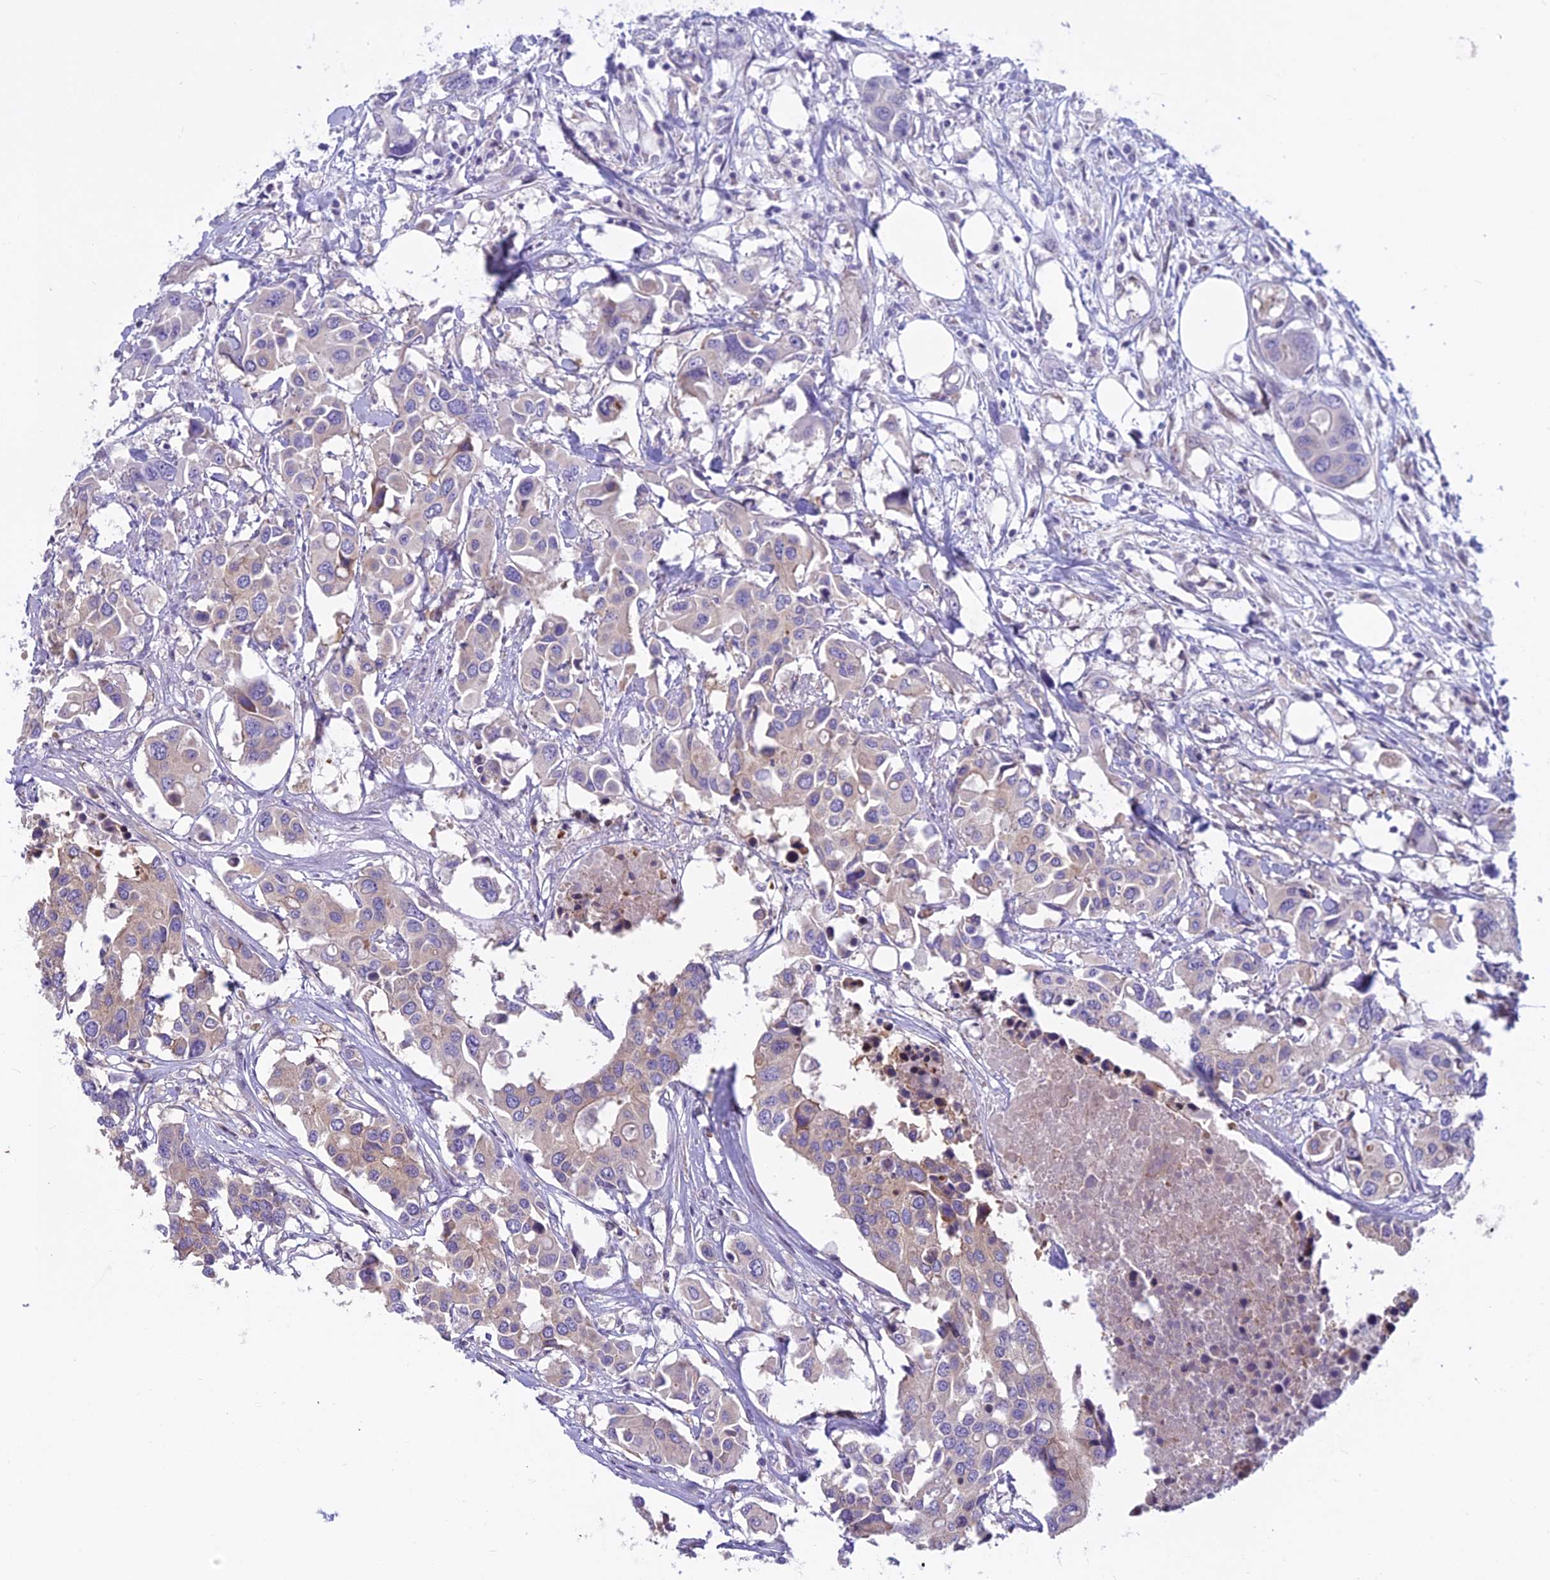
{"staining": {"intensity": "weak", "quantity": "25%-75%", "location": "cytoplasmic/membranous"}, "tissue": "colorectal cancer", "cell_type": "Tumor cells", "image_type": "cancer", "snomed": [{"axis": "morphology", "description": "Adenocarcinoma, NOS"}, {"axis": "topography", "description": "Colon"}], "caption": "This photomicrograph shows colorectal cancer (adenocarcinoma) stained with immunohistochemistry to label a protein in brown. The cytoplasmic/membranous of tumor cells show weak positivity for the protein. Nuclei are counter-stained blue.", "gene": "PCDHB14", "patient": {"sex": "male", "age": 77}}